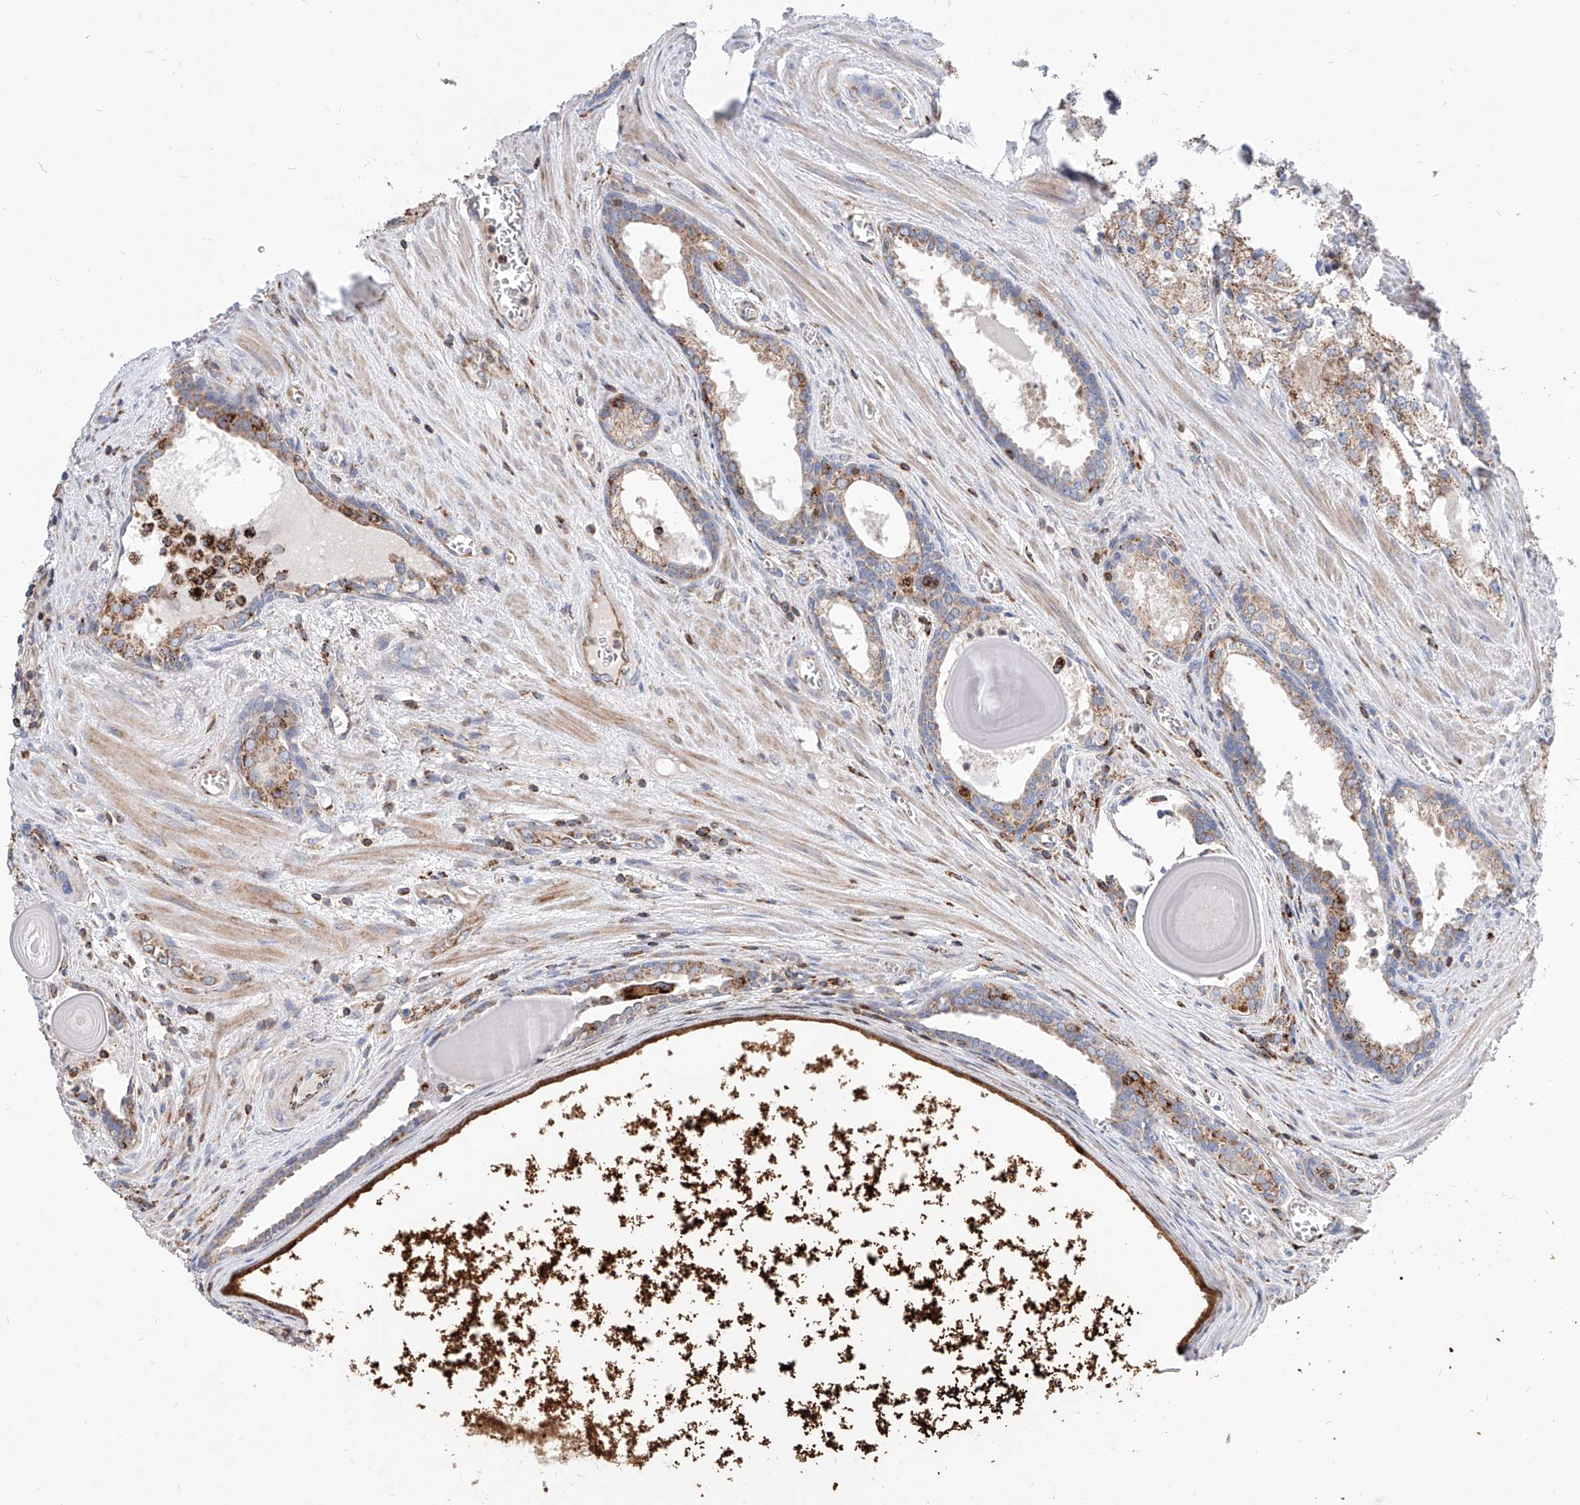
{"staining": {"intensity": "moderate", "quantity": ">75%", "location": "cytoplasmic/membranous"}, "tissue": "prostate cancer", "cell_type": "Tumor cells", "image_type": "cancer", "snomed": [{"axis": "morphology", "description": "Adenocarcinoma, Low grade"}, {"axis": "topography", "description": "Prostate"}], "caption": "Immunohistochemistry photomicrograph of human prostate low-grade adenocarcinoma stained for a protein (brown), which shows medium levels of moderate cytoplasmic/membranous positivity in about >75% of tumor cells.", "gene": "CPNE5", "patient": {"sex": "male", "age": 54}}